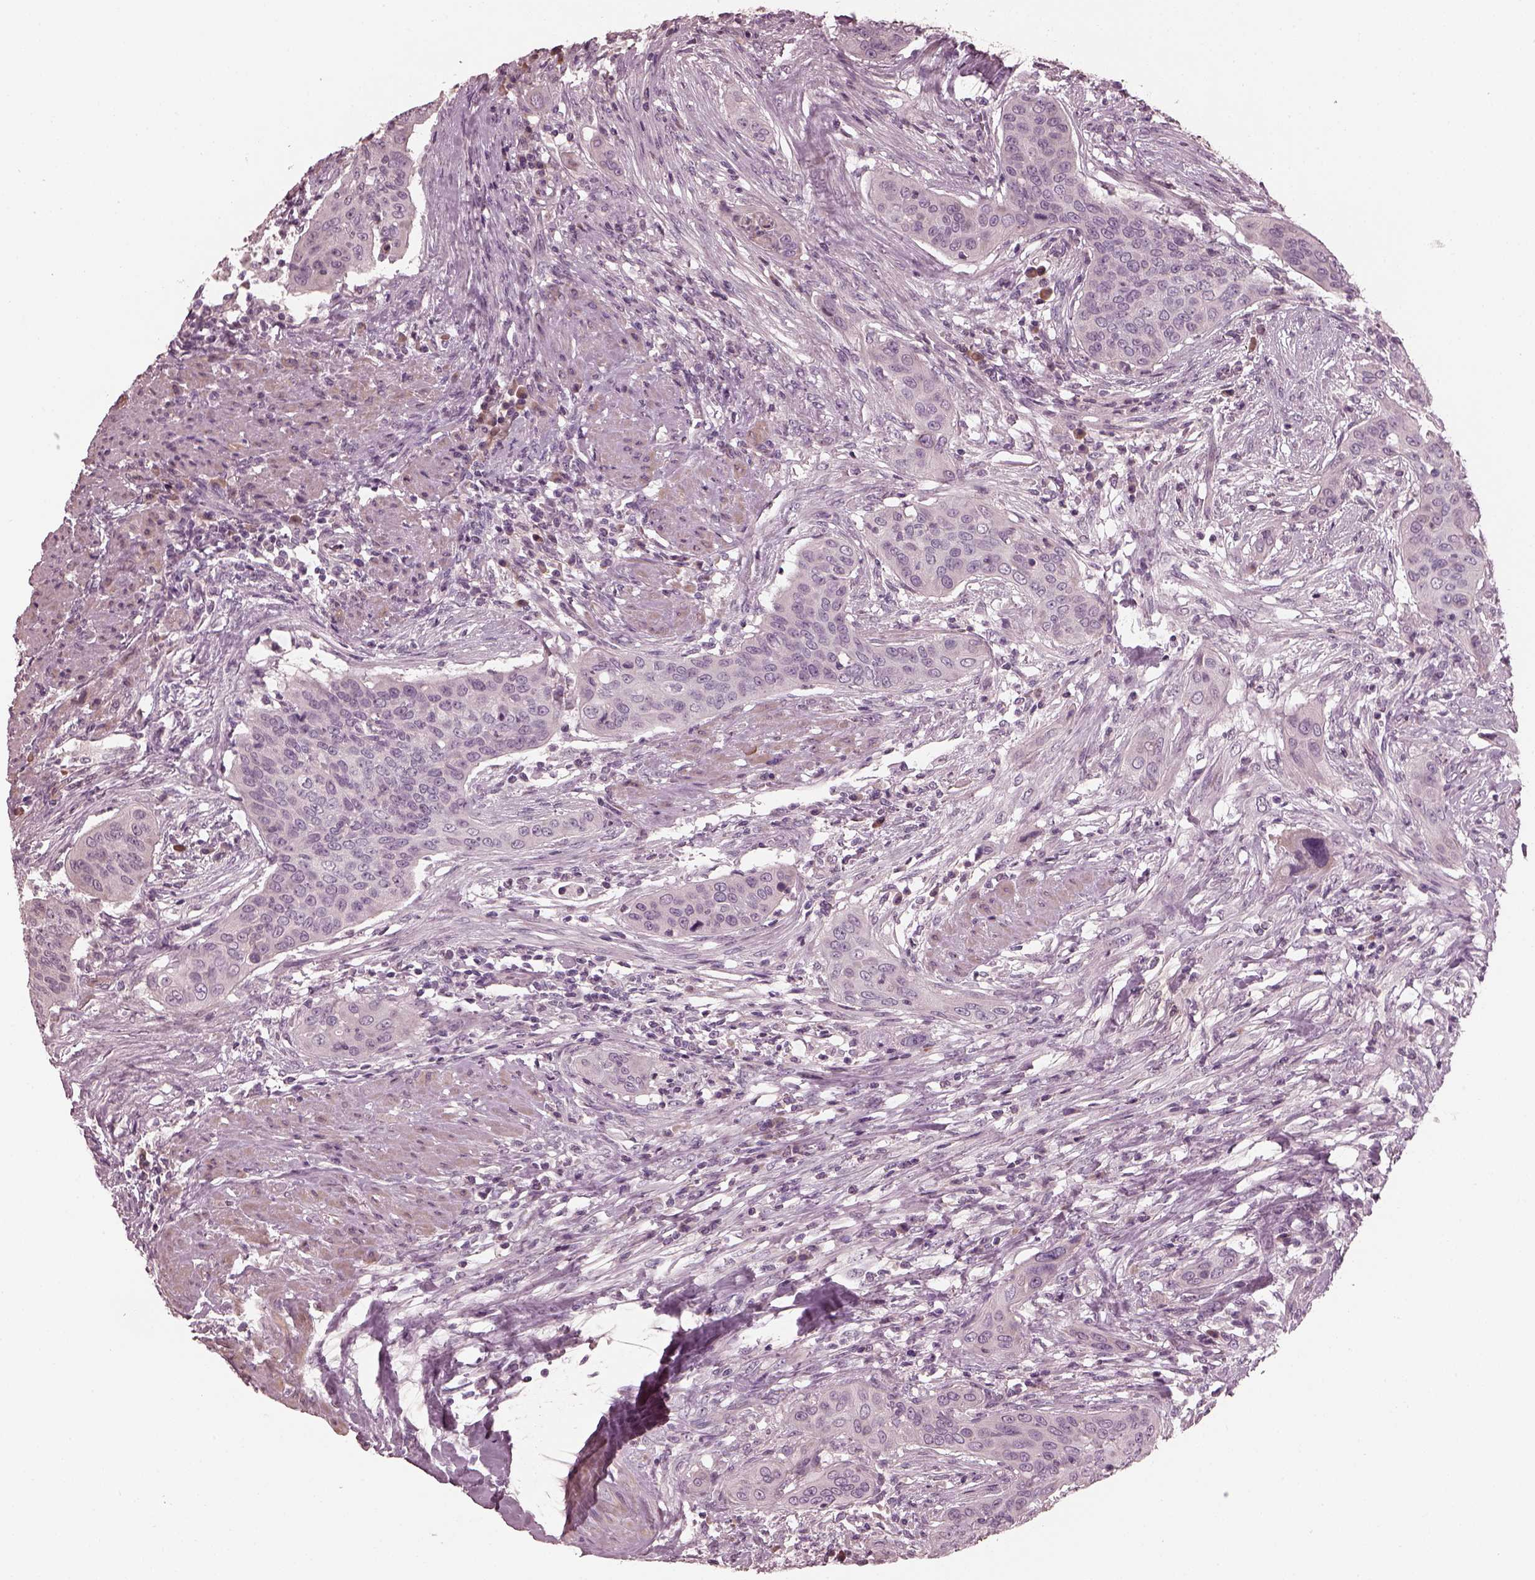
{"staining": {"intensity": "negative", "quantity": "none", "location": "none"}, "tissue": "urothelial cancer", "cell_type": "Tumor cells", "image_type": "cancer", "snomed": [{"axis": "morphology", "description": "Urothelial carcinoma, High grade"}, {"axis": "topography", "description": "Urinary bladder"}], "caption": "This image is of high-grade urothelial carcinoma stained with immunohistochemistry (IHC) to label a protein in brown with the nuclei are counter-stained blue. There is no expression in tumor cells.", "gene": "OPTC", "patient": {"sex": "male", "age": 82}}